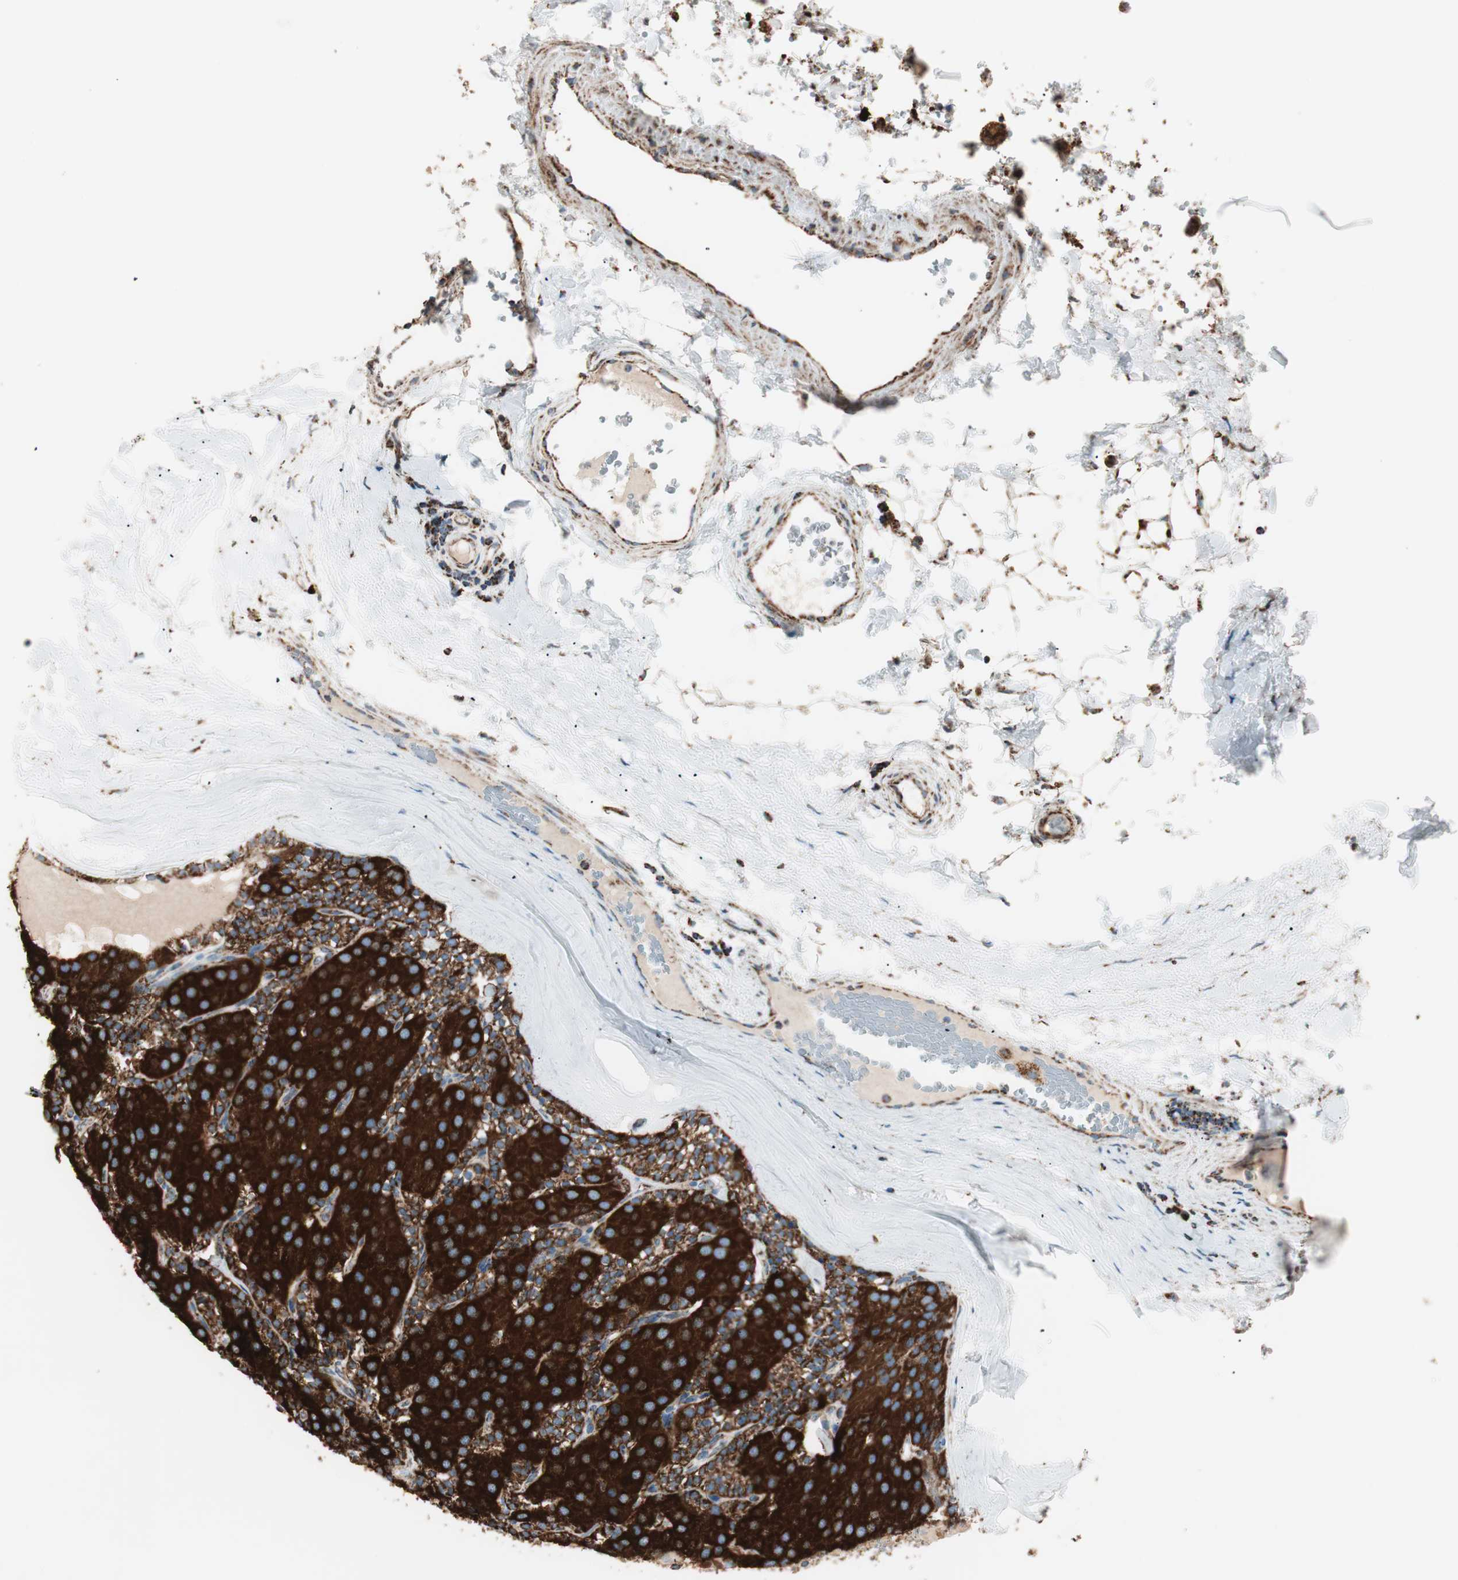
{"staining": {"intensity": "strong", "quantity": ">75%", "location": "cytoplasmic/membranous"}, "tissue": "parathyroid gland", "cell_type": "Glandular cells", "image_type": "normal", "snomed": [{"axis": "morphology", "description": "Normal tissue, NOS"}, {"axis": "morphology", "description": "Adenoma, NOS"}, {"axis": "topography", "description": "Parathyroid gland"}], "caption": "Brown immunohistochemical staining in normal human parathyroid gland shows strong cytoplasmic/membranous positivity in about >75% of glandular cells.", "gene": "TOMM22", "patient": {"sex": "female", "age": 86}}